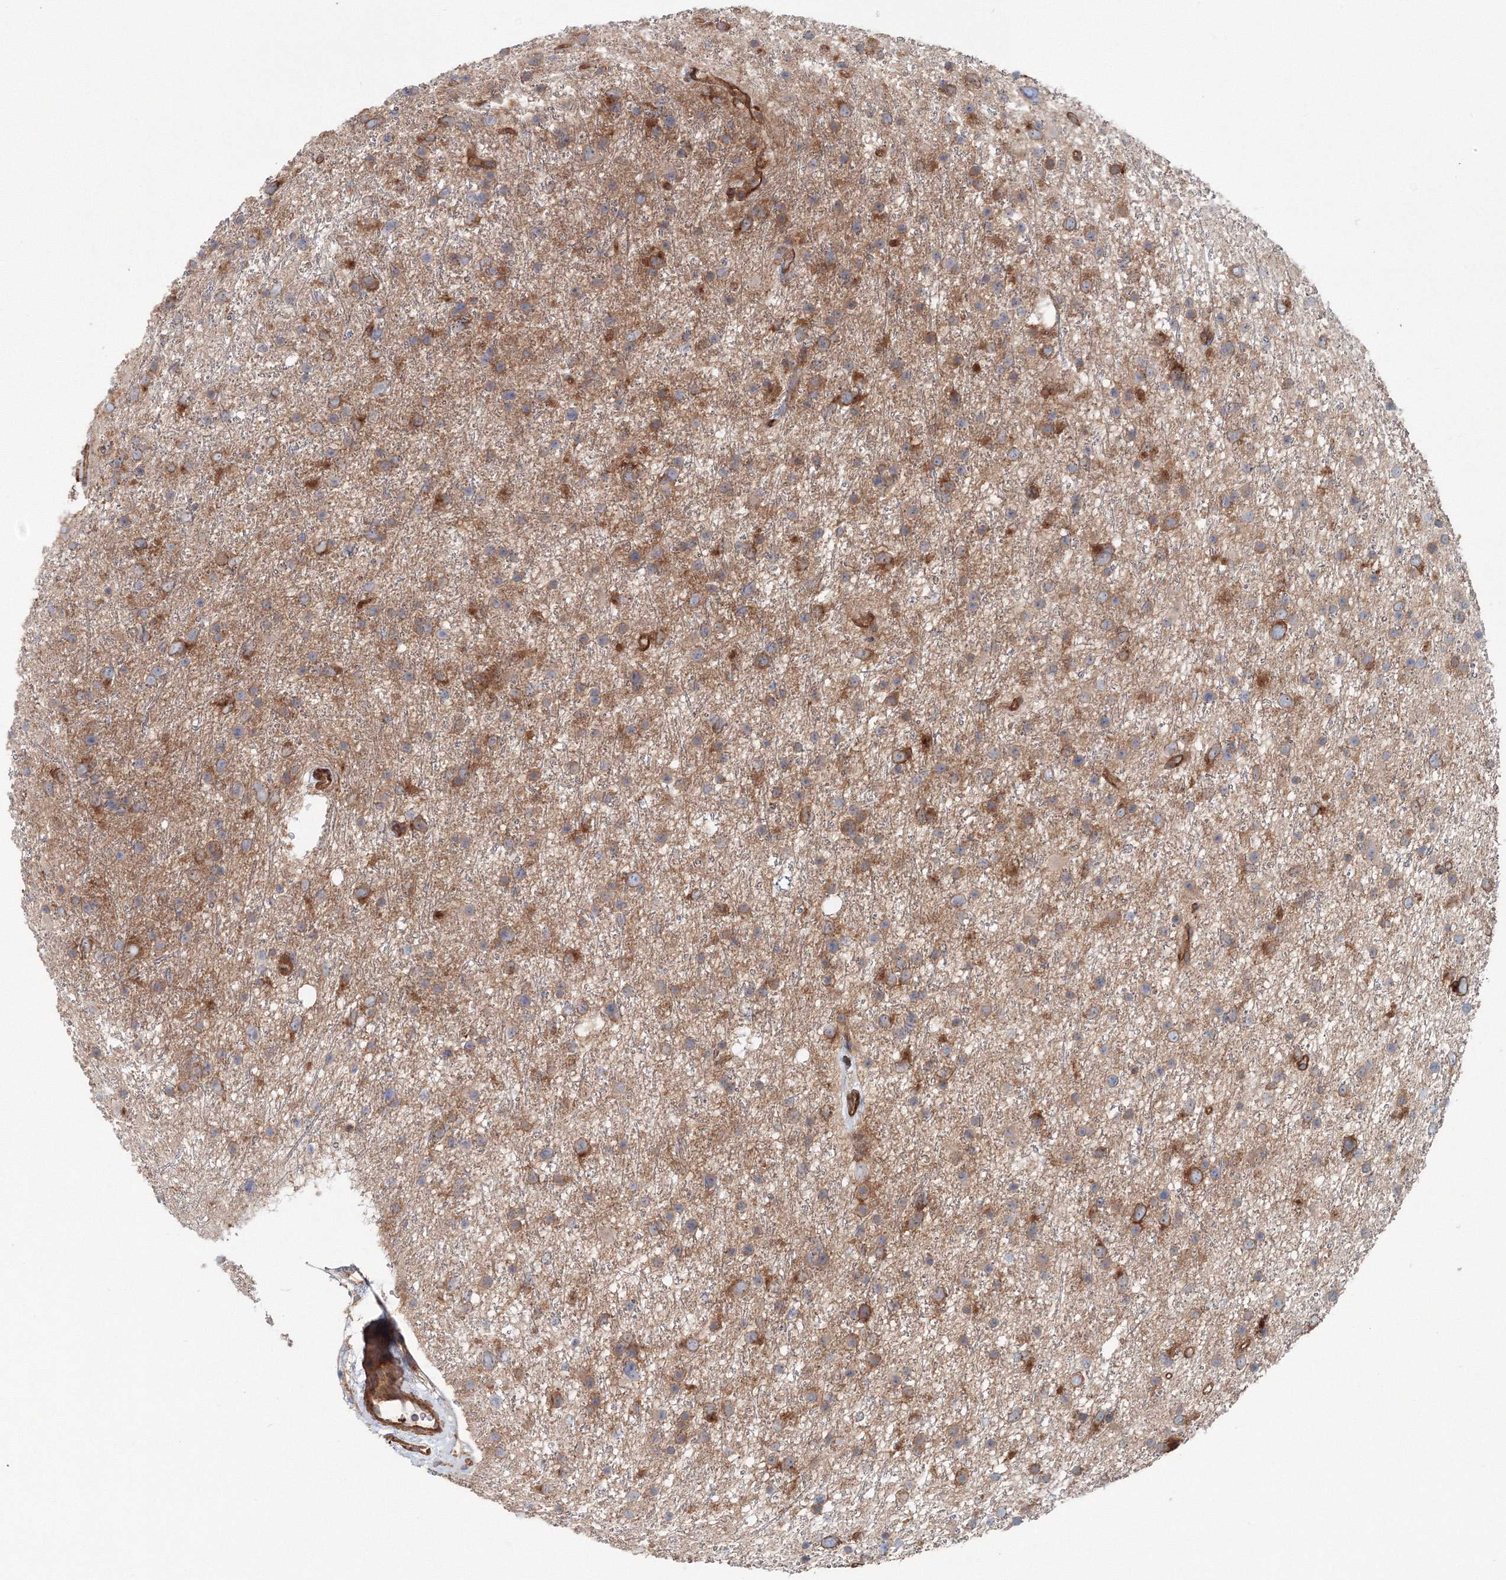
{"staining": {"intensity": "moderate", "quantity": "25%-75%", "location": "cytoplasmic/membranous"}, "tissue": "glioma", "cell_type": "Tumor cells", "image_type": "cancer", "snomed": [{"axis": "morphology", "description": "Glioma, malignant, Low grade"}, {"axis": "topography", "description": "Cerebral cortex"}], "caption": "Human glioma stained for a protein (brown) reveals moderate cytoplasmic/membranous positive positivity in approximately 25%-75% of tumor cells.", "gene": "EXOC1", "patient": {"sex": "female", "age": 39}}